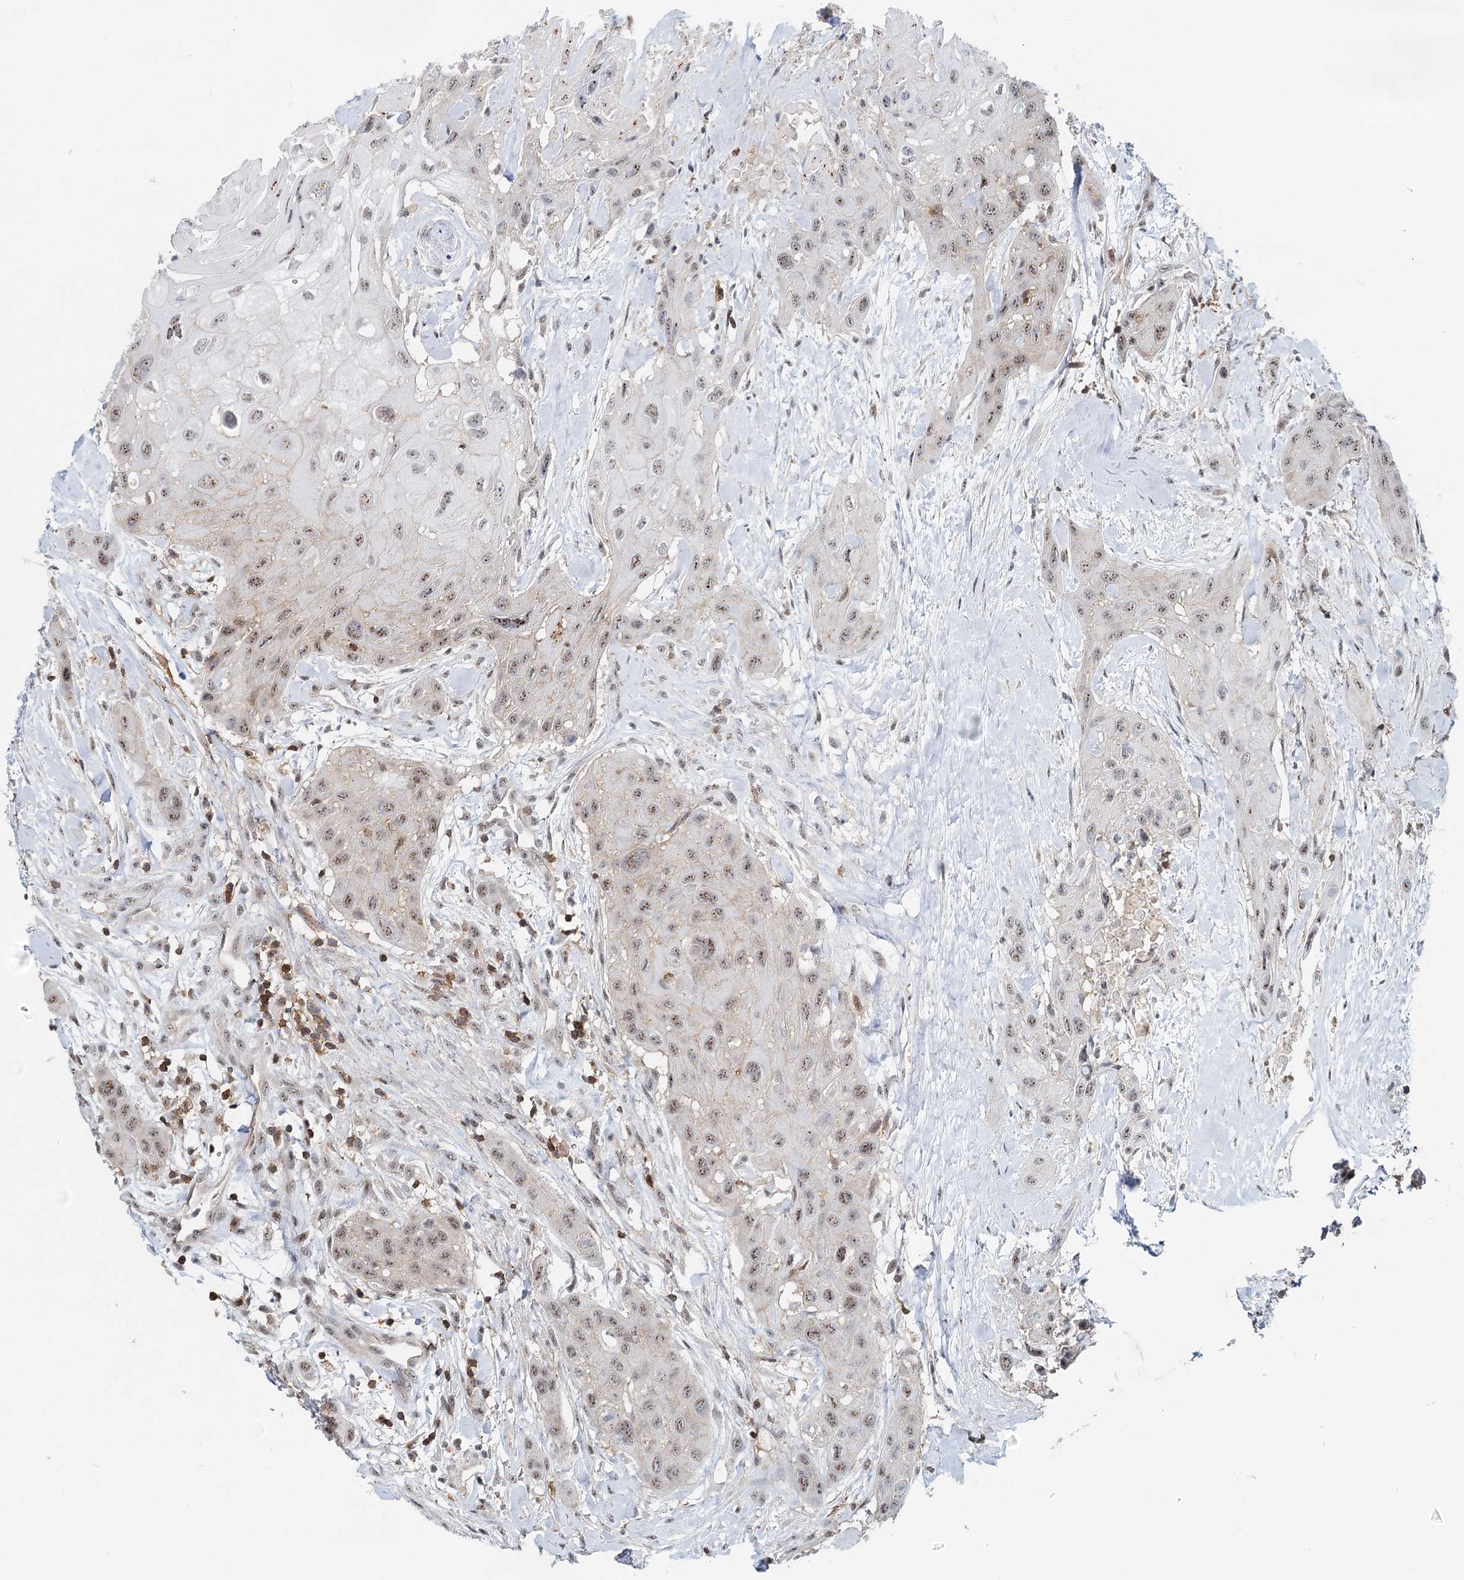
{"staining": {"intensity": "weak", "quantity": ">75%", "location": "nuclear"}, "tissue": "head and neck cancer", "cell_type": "Tumor cells", "image_type": "cancer", "snomed": [{"axis": "morphology", "description": "Squamous cell carcinoma, NOS"}, {"axis": "topography", "description": "Head-Neck"}], "caption": "DAB immunohistochemical staining of human head and neck squamous cell carcinoma reveals weak nuclear protein staining in about >75% of tumor cells. Using DAB (brown) and hematoxylin (blue) stains, captured at high magnification using brightfield microscopy.", "gene": "CDC42SE2", "patient": {"sex": "male", "age": 81}}